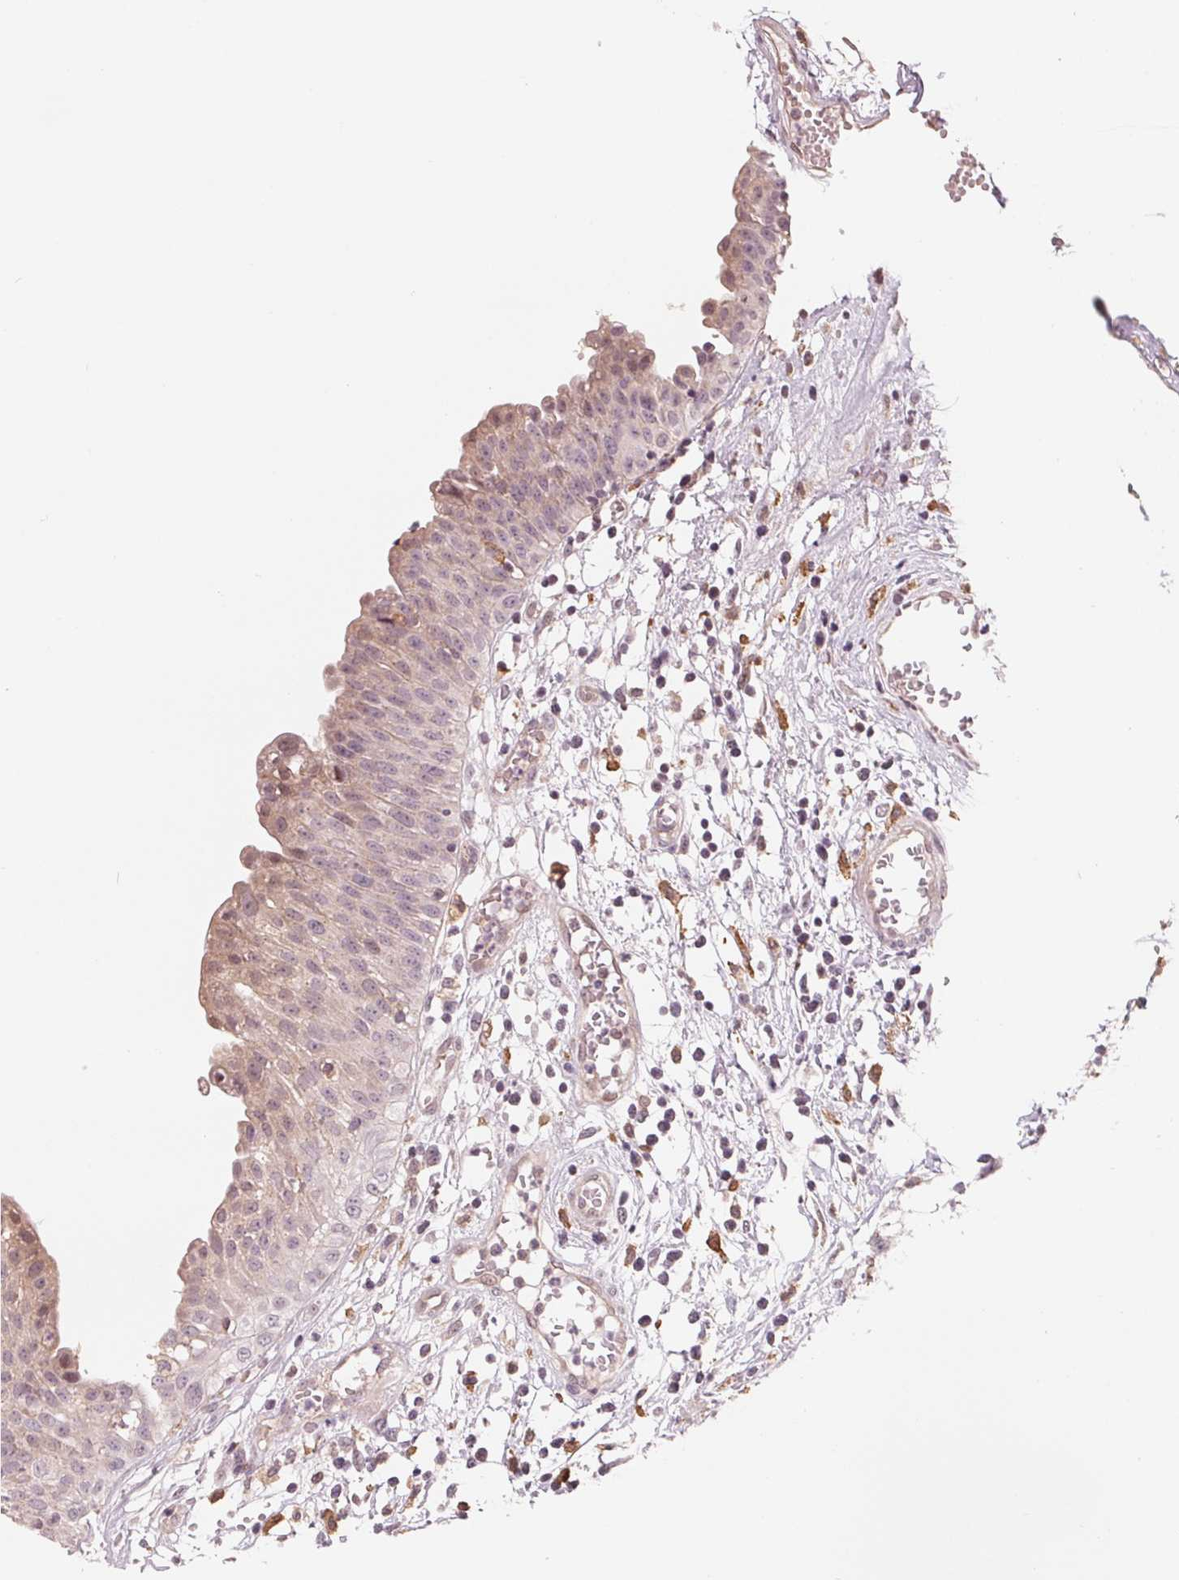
{"staining": {"intensity": "weak", "quantity": "<25%", "location": "cytoplasmic/membranous"}, "tissue": "urinary bladder", "cell_type": "Urothelial cells", "image_type": "normal", "snomed": [{"axis": "morphology", "description": "Normal tissue, NOS"}, {"axis": "topography", "description": "Urinary bladder"}], "caption": "Micrograph shows no significant protein positivity in urothelial cells of unremarkable urinary bladder.", "gene": "IL9R", "patient": {"sex": "male", "age": 64}}